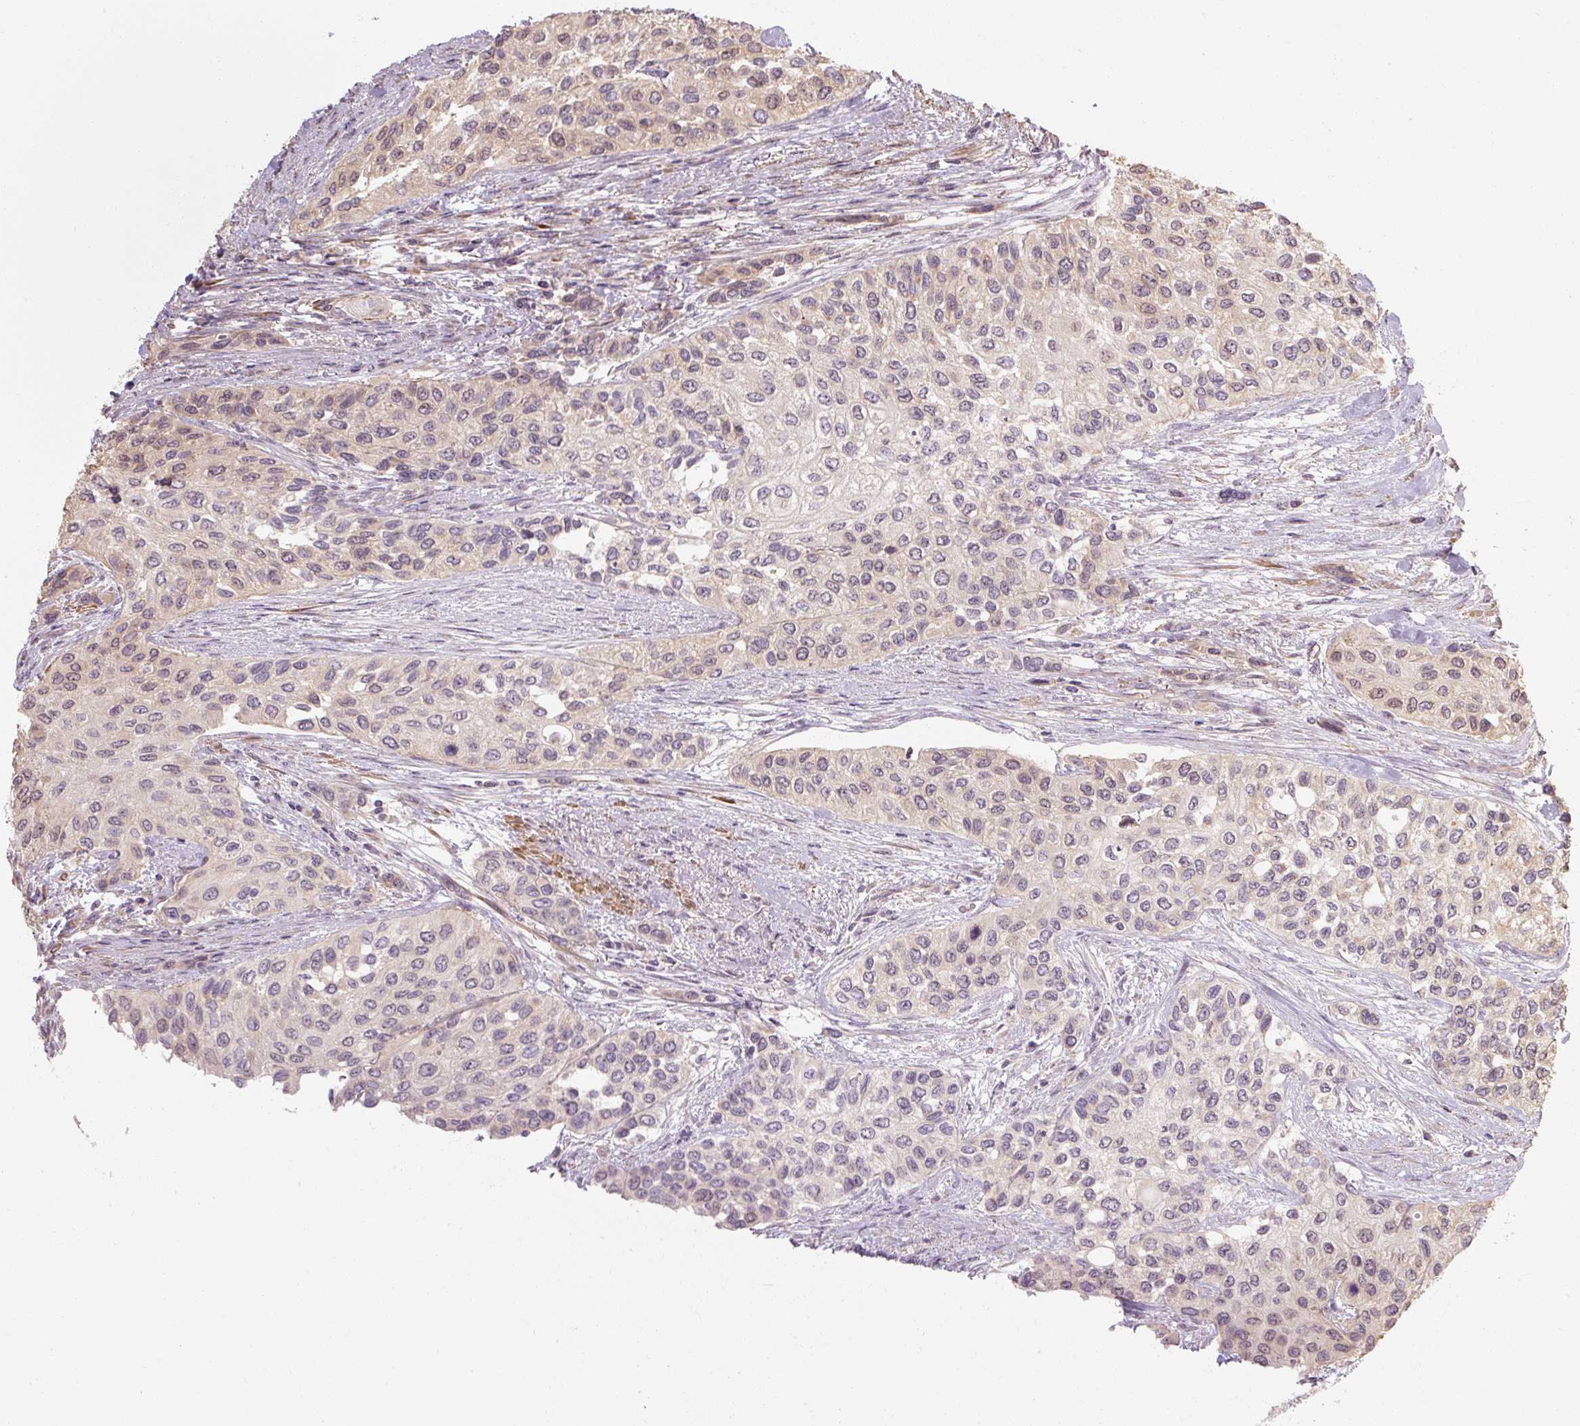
{"staining": {"intensity": "negative", "quantity": "none", "location": "none"}, "tissue": "urothelial cancer", "cell_type": "Tumor cells", "image_type": "cancer", "snomed": [{"axis": "morphology", "description": "Normal tissue, NOS"}, {"axis": "morphology", "description": "Urothelial carcinoma, High grade"}, {"axis": "topography", "description": "Vascular tissue"}, {"axis": "topography", "description": "Urinary bladder"}], "caption": "This is an immunohistochemistry micrograph of urothelial cancer. There is no staining in tumor cells.", "gene": "RB1CC1", "patient": {"sex": "female", "age": 56}}